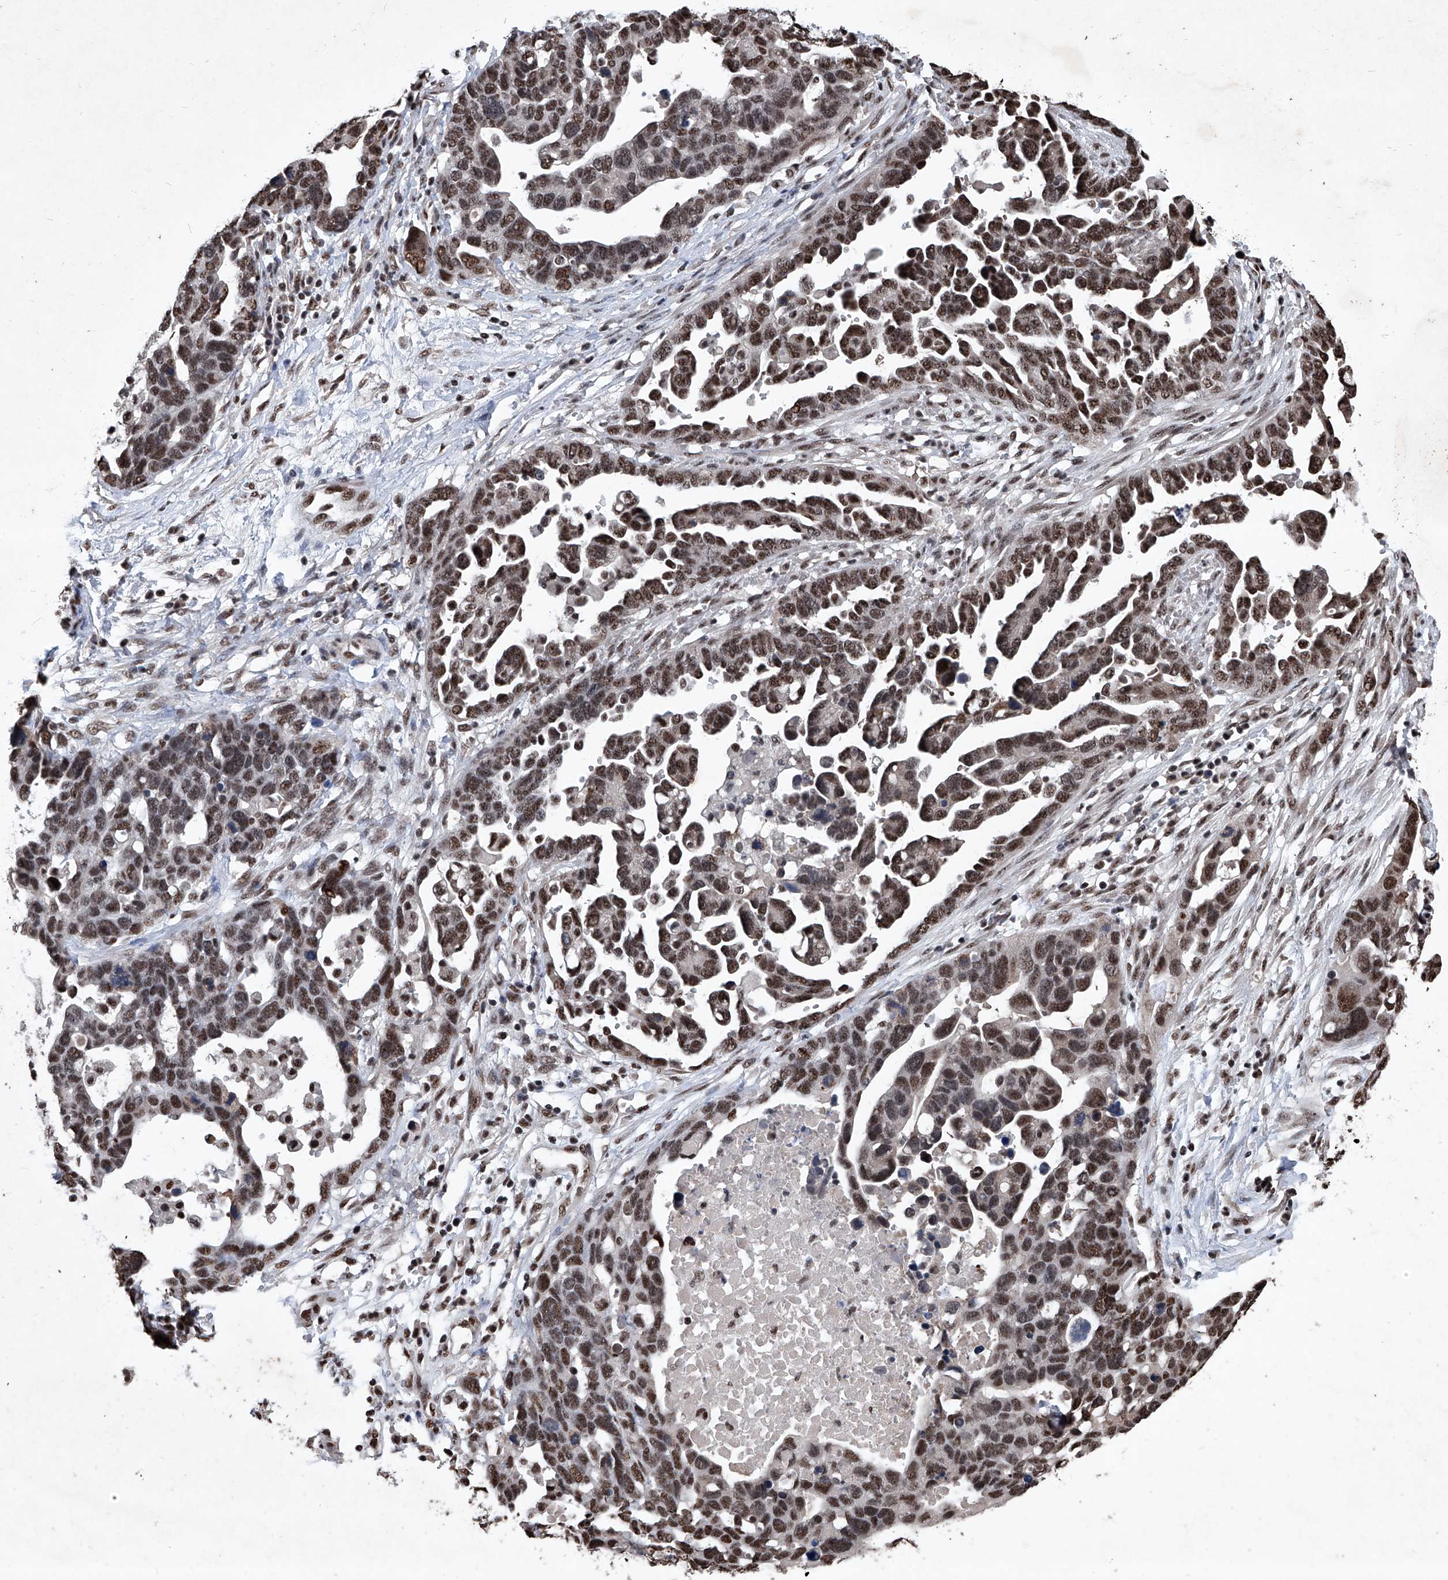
{"staining": {"intensity": "strong", "quantity": ">75%", "location": "nuclear"}, "tissue": "ovarian cancer", "cell_type": "Tumor cells", "image_type": "cancer", "snomed": [{"axis": "morphology", "description": "Cystadenocarcinoma, serous, NOS"}, {"axis": "topography", "description": "Ovary"}], "caption": "The image exhibits staining of ovarian serous cystadenocarcinoma, revealing strong nuclear protein positivity (brown color) within tumor cells. (DAB IHC, brown staining for protein, blue staining for nuclei).", "gene": "DDX39B", "patient": {"sex": "female", "age": 54}}